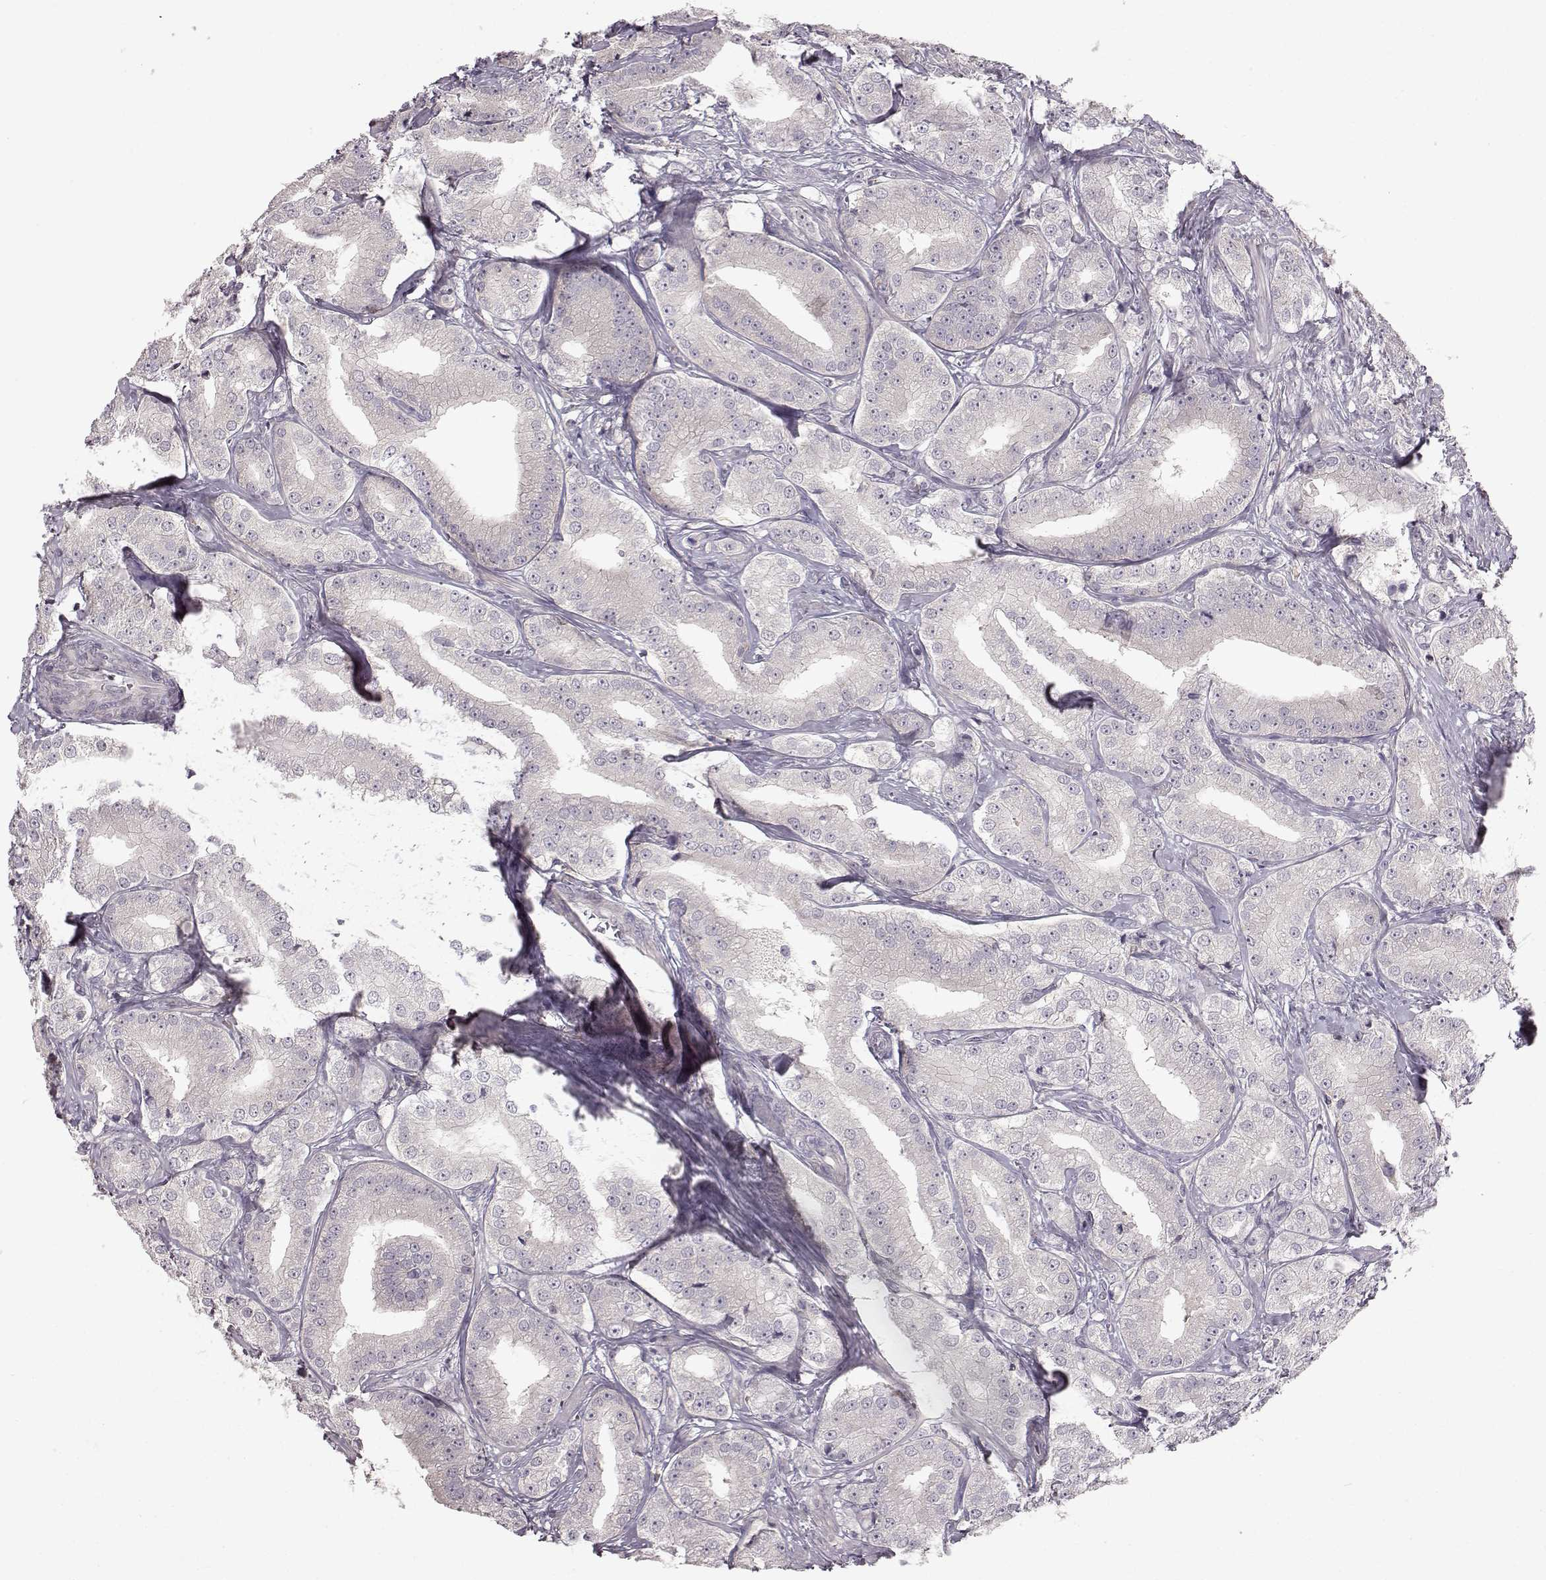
{"staining": {"intensity": "negative", "quantity": "none", "location": "none"}, "tissue": "prostate cancer", "cell_type": "Tumor cells", "image_type": "cancer", "snomed": [{"axis": "morphology", "description": "Adenocarcinoma, High grade"}, {"axis": "topography", "description": "Prostate"}], "caption": "High-grade adenocarcinoma (prostate) was stained to show a protein in brown. There is no significant positivity in tumor cells.", "gene": "SPAG17", "patient": {"sex": "male", "age": 64}}